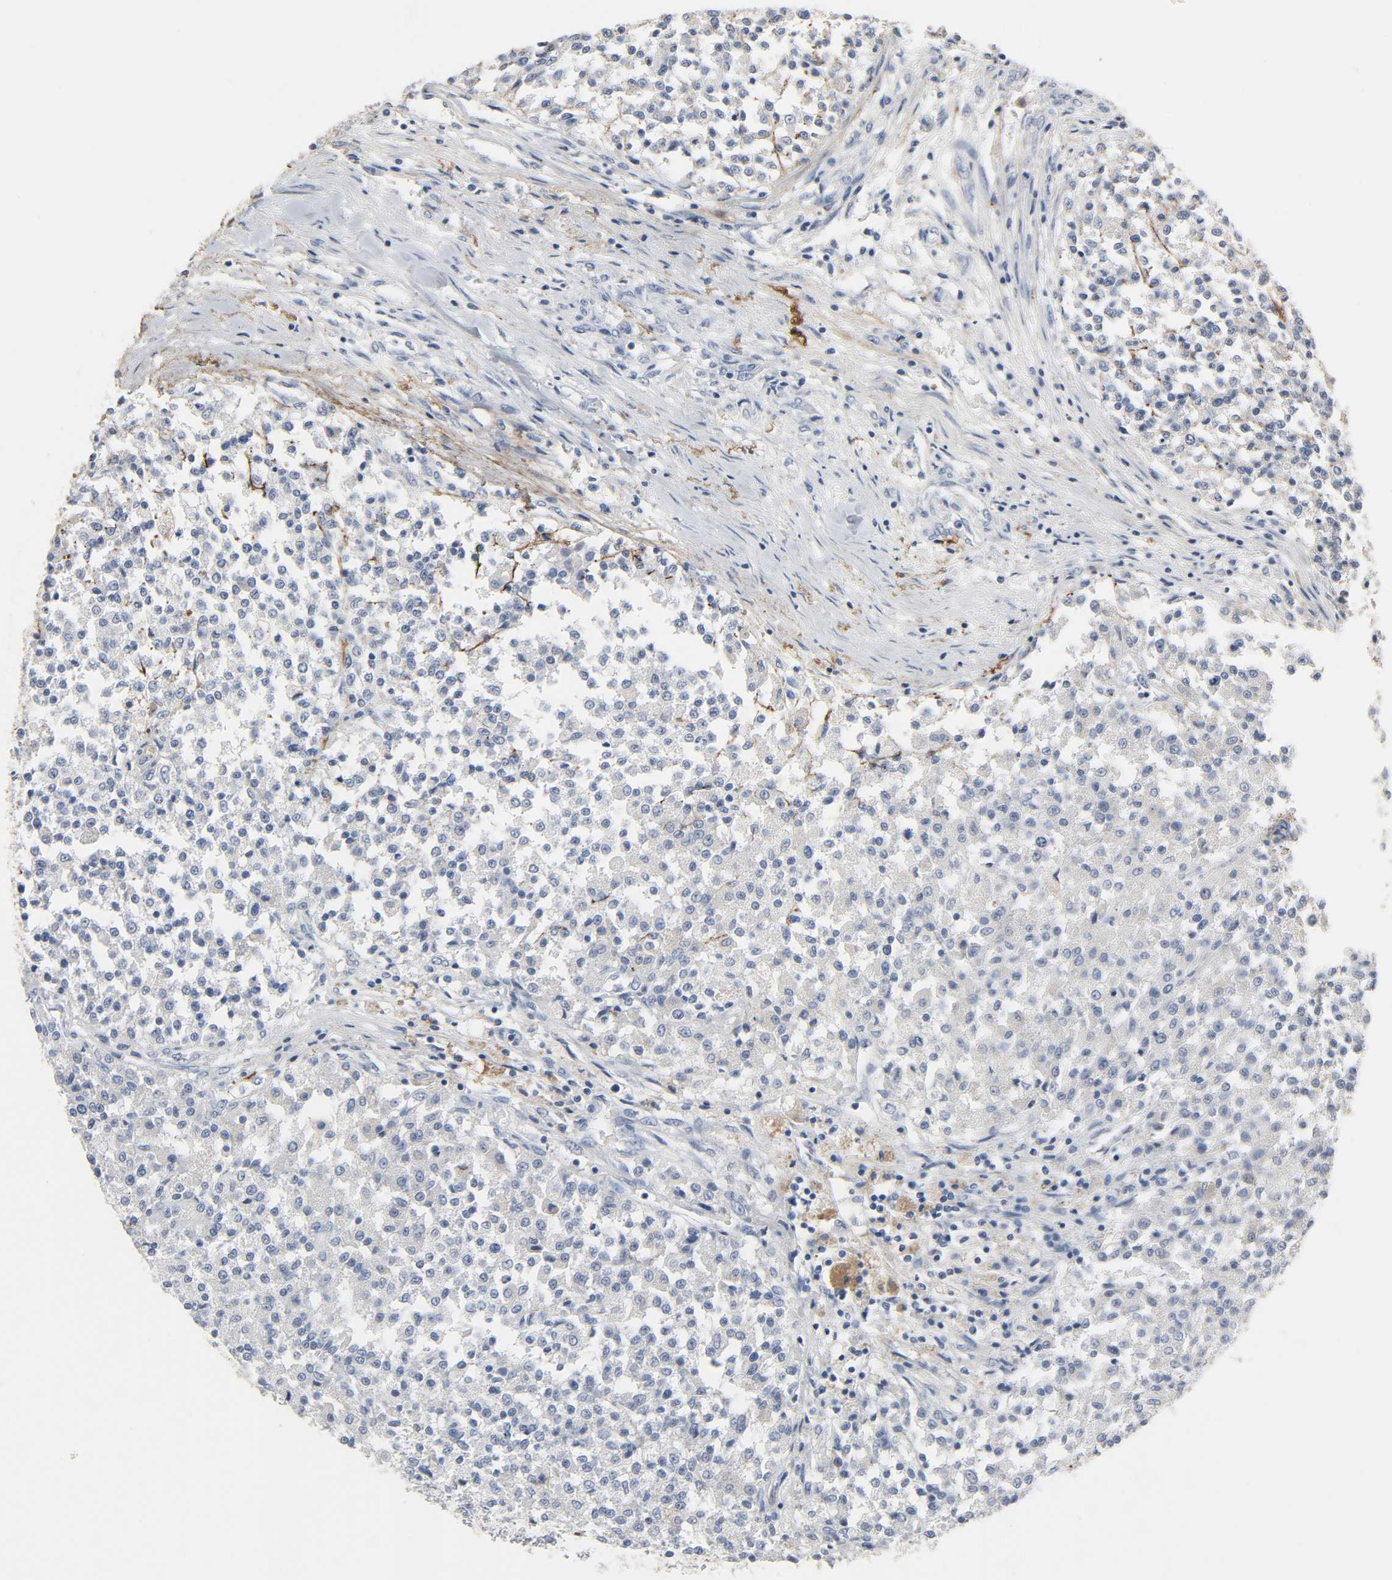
{"staining": {"intensity": "negative", "quantity": "none", "location": "none"}, "tissue": "testis cancer", "cell_type": "Tumor cells", "image_type": "cancer", "snomed": [{"axis": "morphology", "description": "Seminoma, NOS"}, {"axis": "topography", "description": "Testis"}], "caption": "A high-resolution photomicrograph shows immunohistochemistry (IHC) staining of testis seminoma, which demonstrates no significant staining in tumor cells. (IHC, brightfield microscopy, high magnification).", "gene": "FBLN5", "patient": {"sex": "male", "age": 59}}